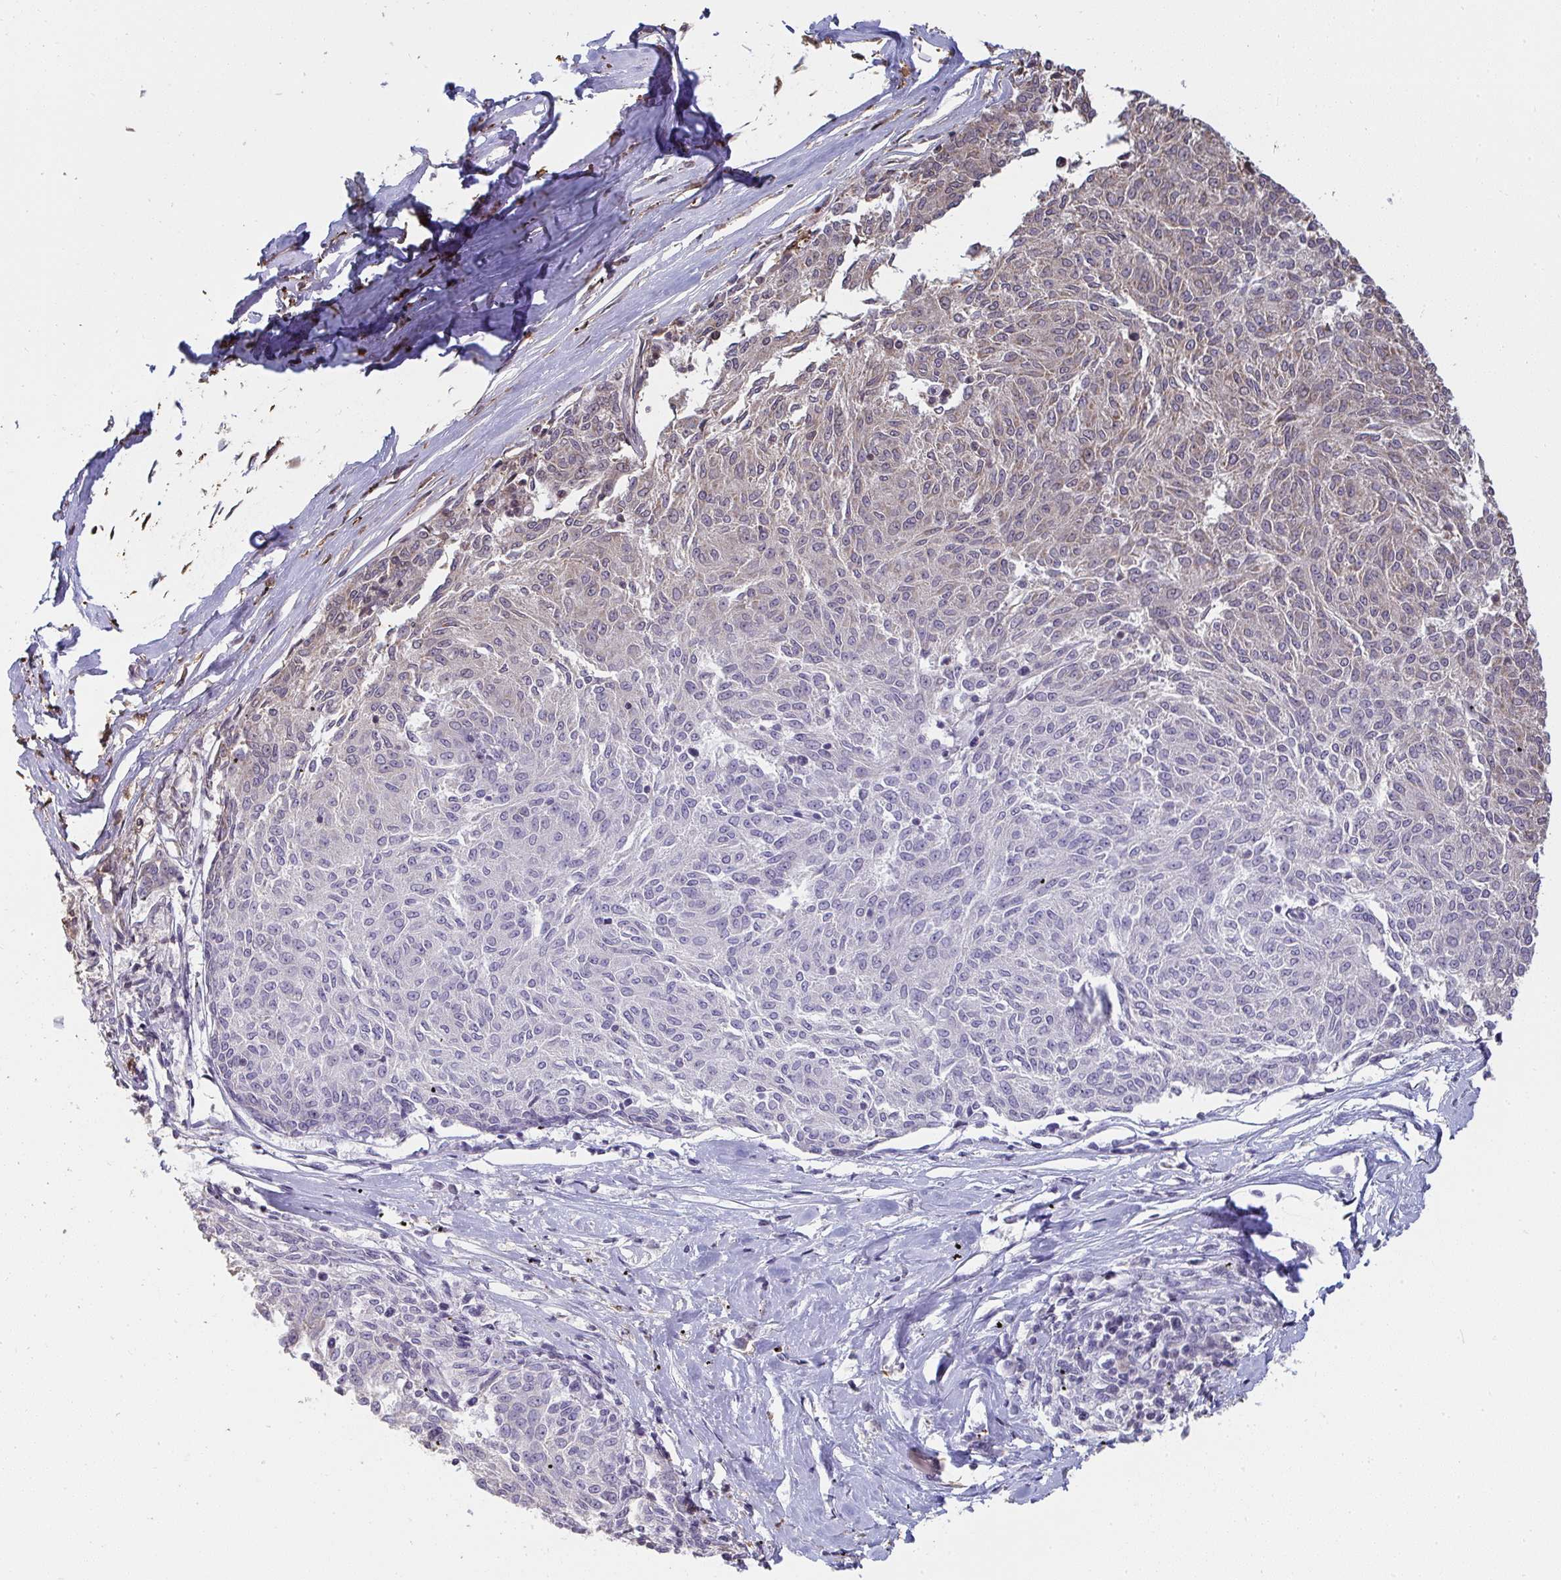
{"staining": {"intensity": "weak", "quantity": "25%-75%", "location": "cytoplasmic/membranous"}, "tissue": "melanoma", "cell_type": "Tumor cells", "image_type": "cancer", "snomed": [{"axis": "morphology", "description": "Malignant melanoma, NOS"}, {"axis": "topography", "description": "Skin"}], "caption": "Immunohistochemical staining of malignant melanoma demonstrates low levels of weak cytoplasmic/membranous protein positivity in approximately 25%-75% of tumor cells.", "gene": "SAP30", "patient": {"sex": "female", "age": 72}}